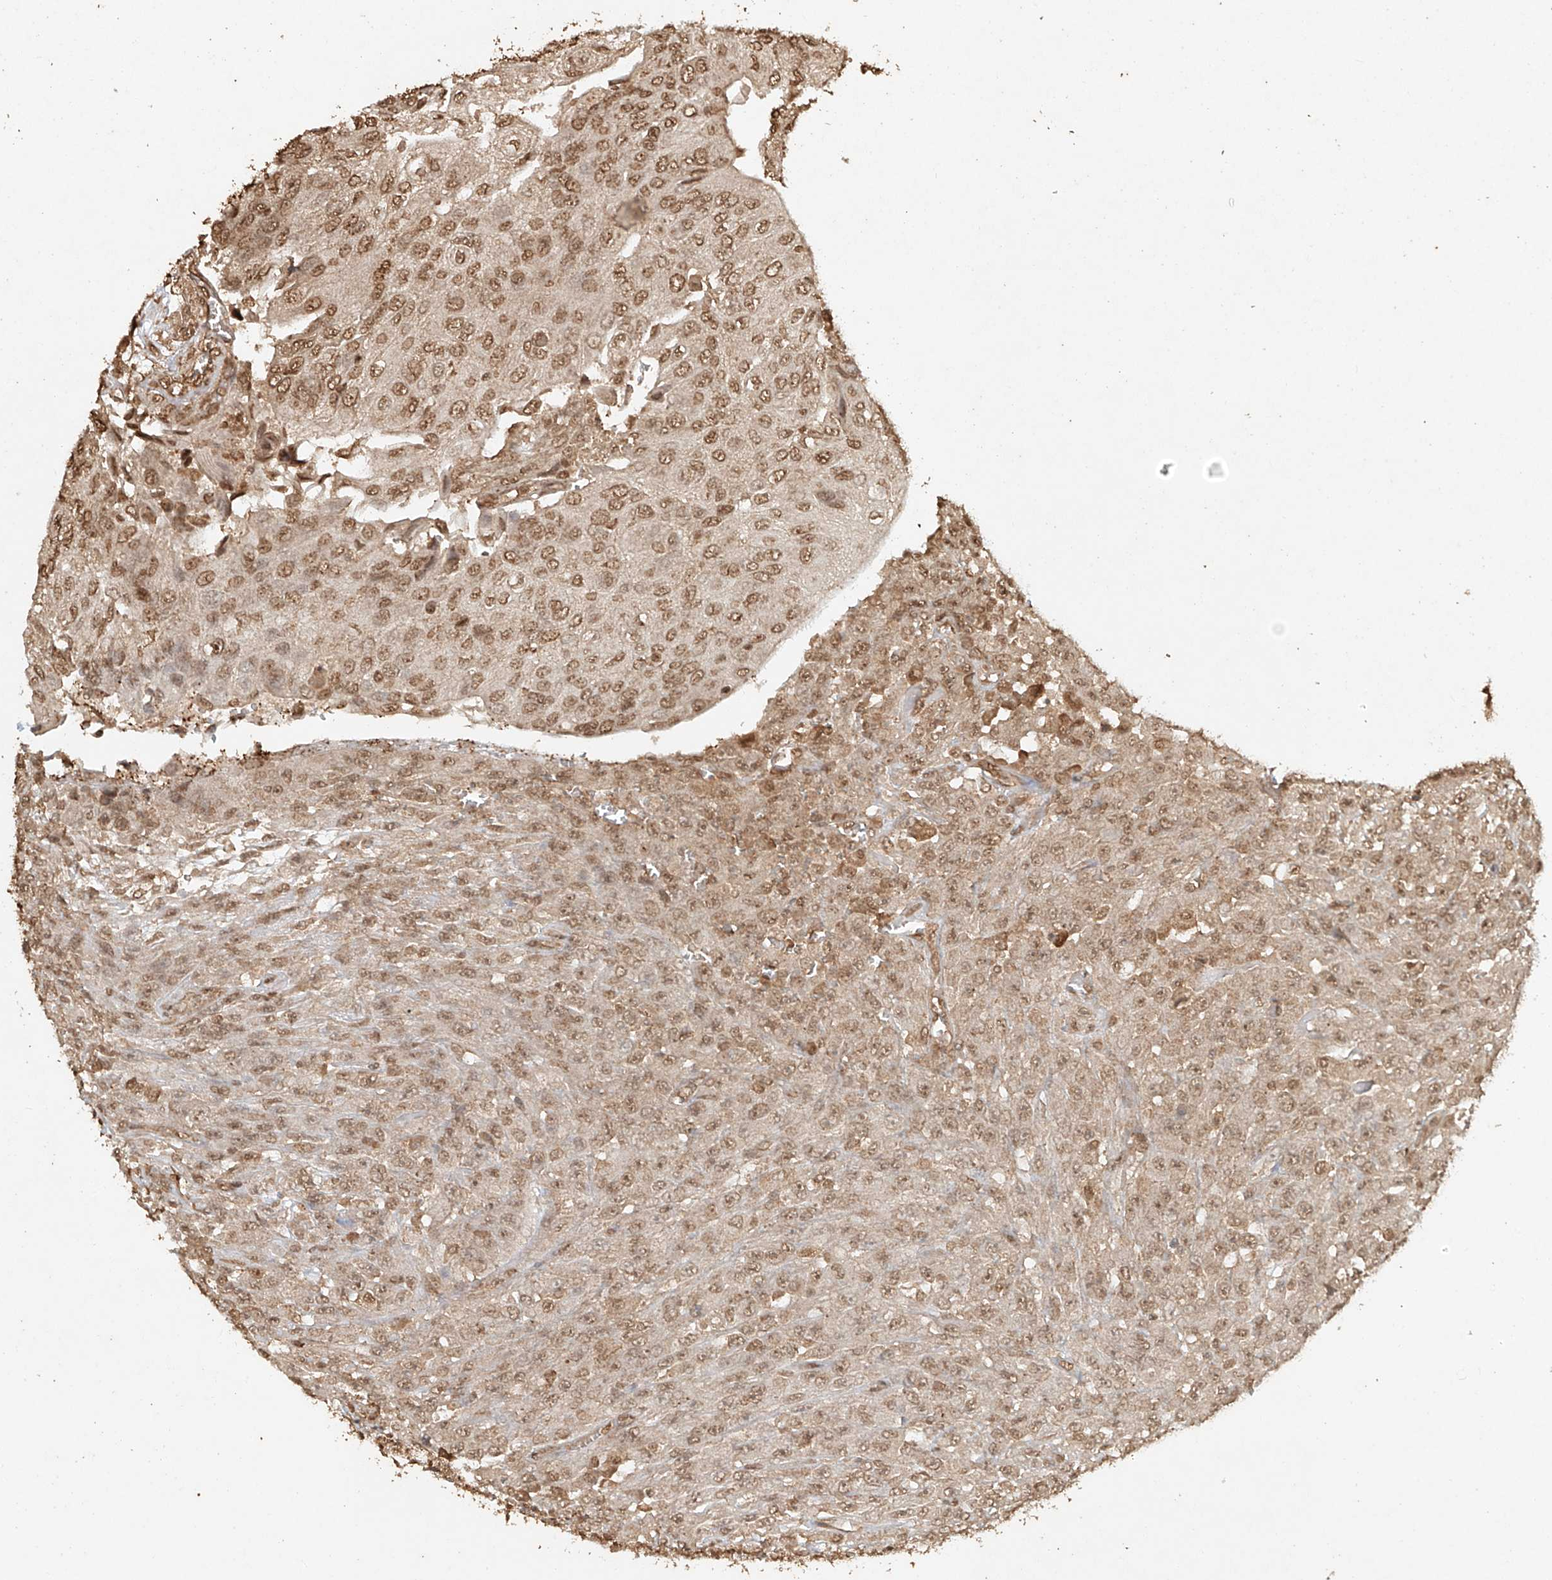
{"staining": {"intensity": "moderate", "quantity": ">75%", "location": "nuclear"}, "tissue": "urothelial cancer", "cell_type": "Tumor cells", "image_type": "cancer", "snomed": [{"axis": "morphology", "description": "Urothelial carcinoma, High grade"}, {"axis": "topography", "description": "Urinary bladder"}], "caption": "Brown immunohistochemical staining in urothelial cancer demonstrates moderate nuclear staining in approximately >75% of tumor cells.", "gene": "TIGAR", "patient": {"sex": "male", "age": 66}}